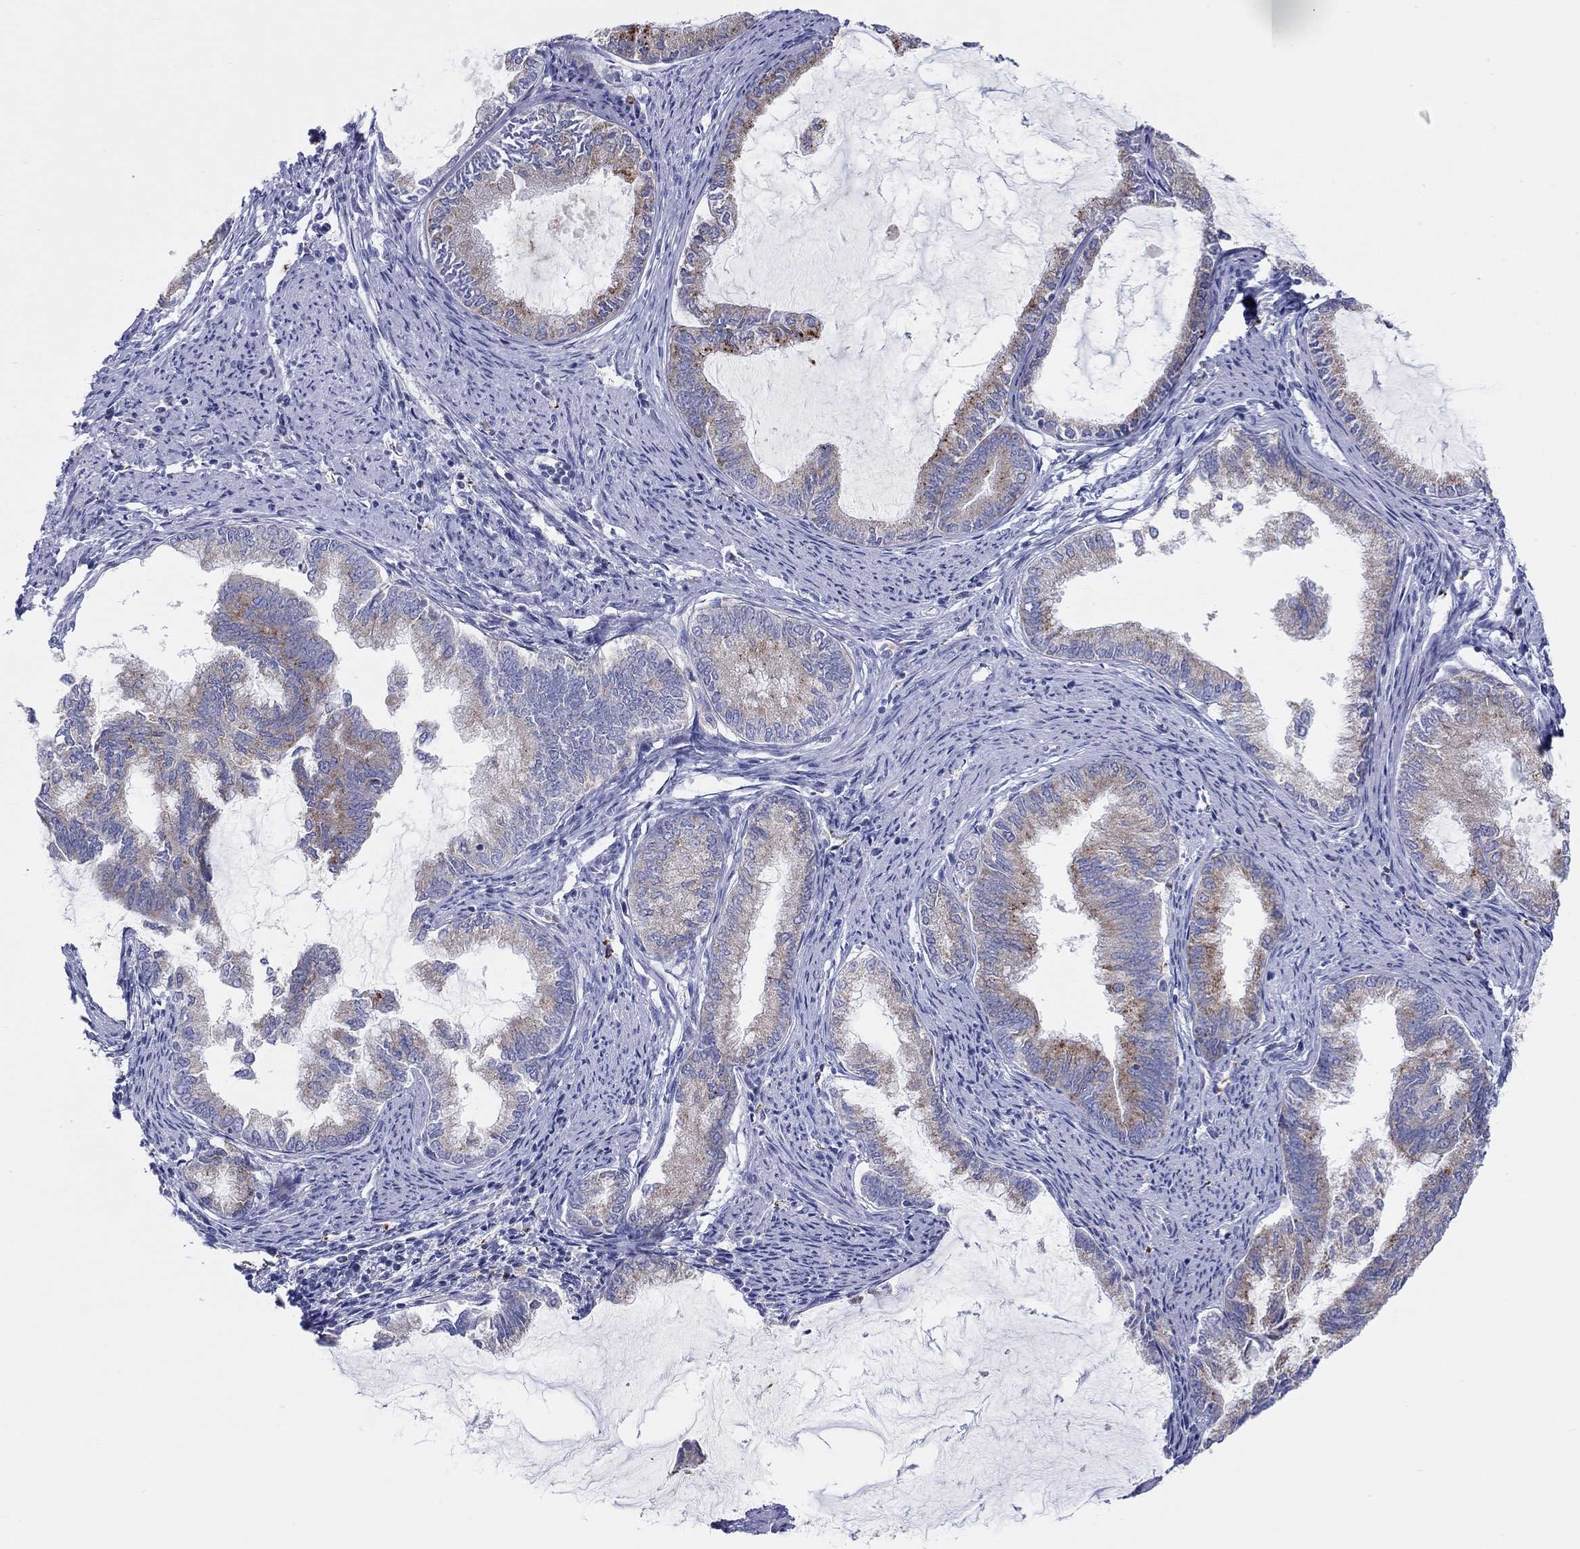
{"staining": {"intensity": "moderate", "quantity": ">75%", "location": "cytoplasmic/membranous"}, "tissue": "endometrial cancer", "cell_type": "Tumor cells", "image_type": "cancer", "snomed": [{"axis": "morphology", "description": "Adenocarcinoma, NOS"}, {"axis": "topography", "description": "Endometrium"}], "caption": "Human endometrial adenocarcinoma stained with a protein marker demonstrates moderate staining in tumor cells.", "gene": "BCO2", "patient": {"sex": "female", "age": 86}}